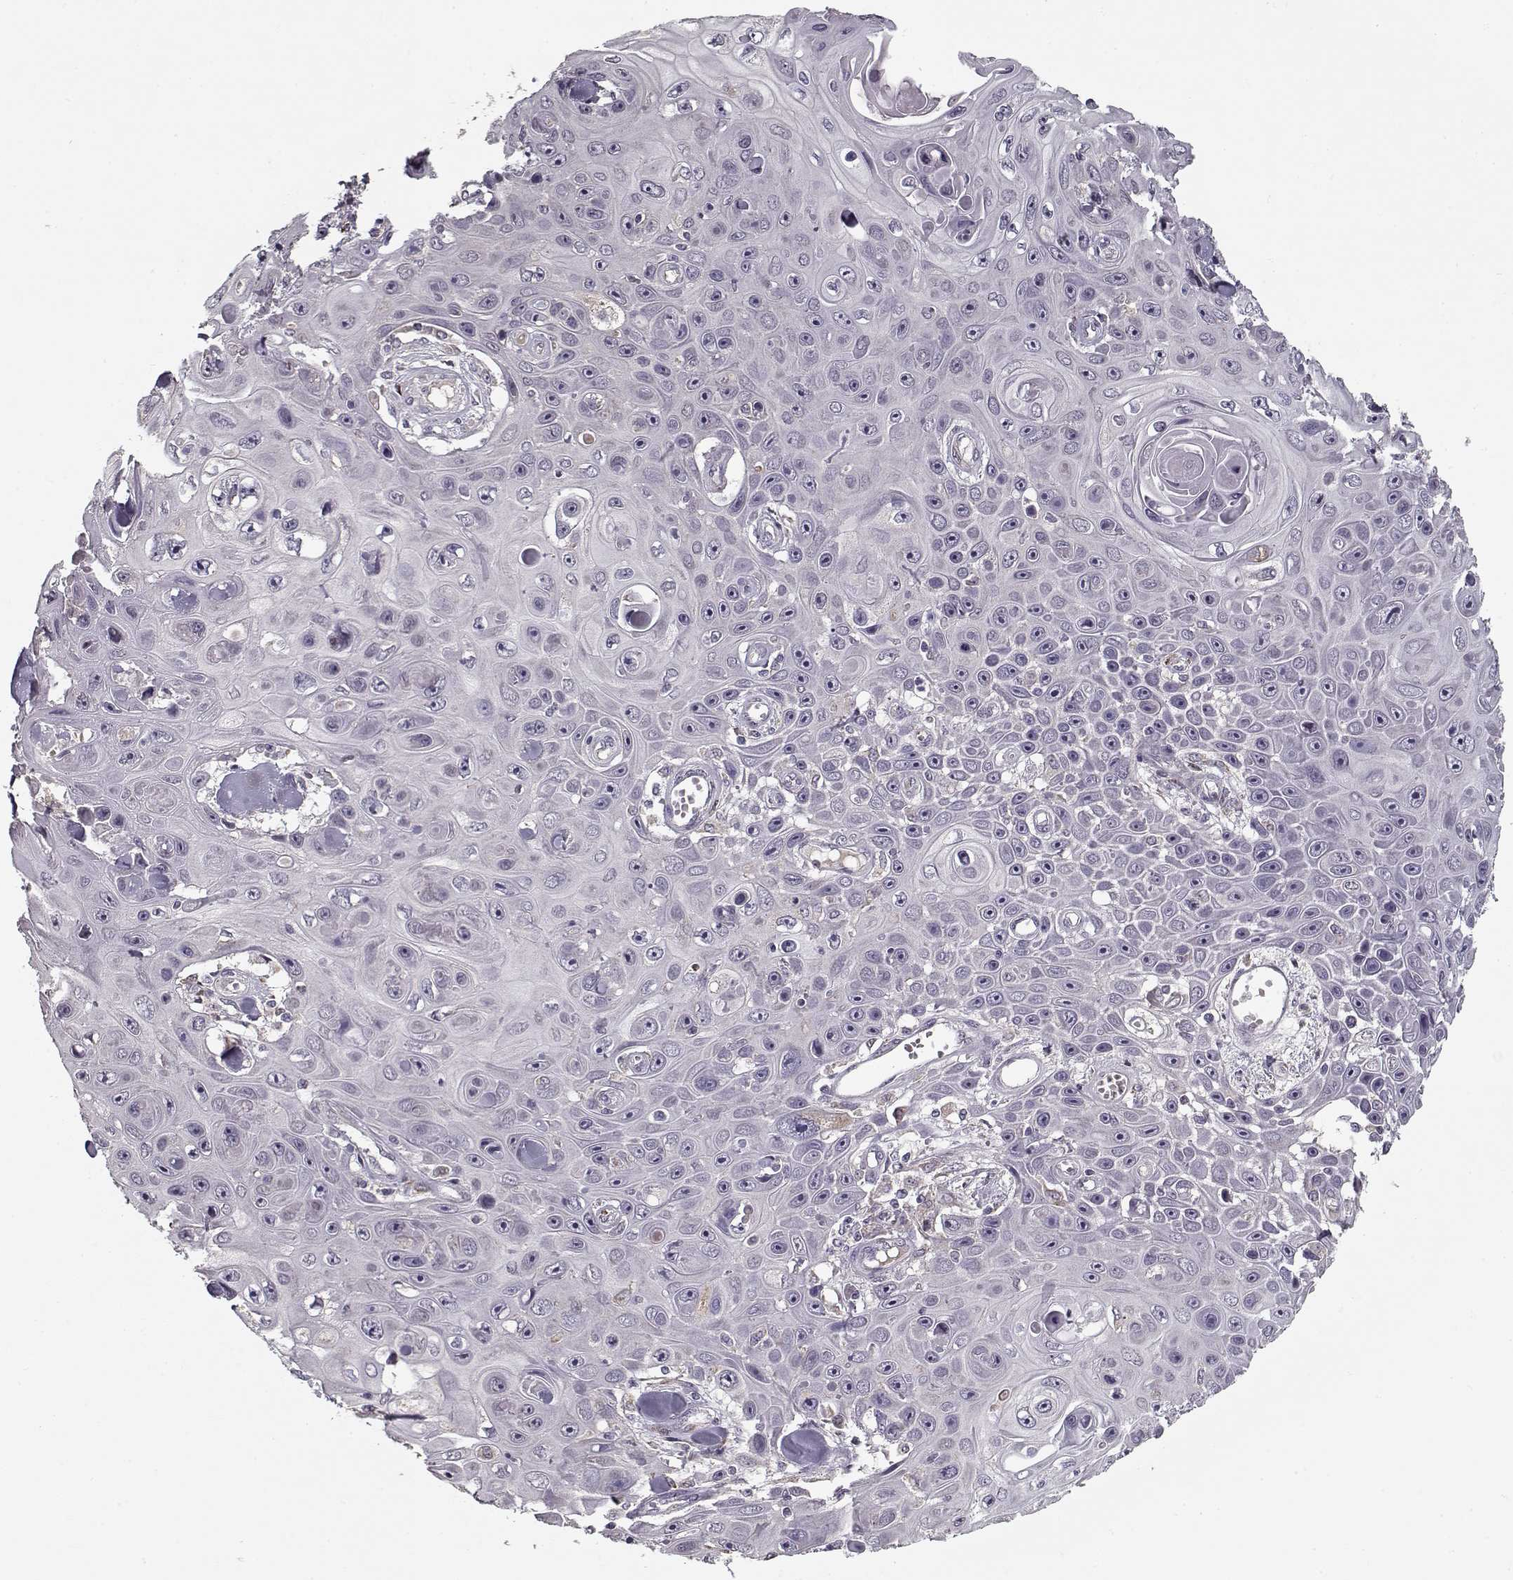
{"staining": {"intensity": "negative", "quantity": "none", "location": "none"}, "tissue": "skin cancer", "cell_type": "Tumor cells", "image_type": "cancer", "snomed": [{"axis": "morphology", "description": "Squamous cell carcinoma, NOS"}, {"axis": "topography", "description": "Skin"}], "caption": "The micrograph shows no staining of tumor cells in squamous cell carcinoma (skin).", "gene": "LAMA2", "patient": {"sex": "male", "age": 82}}